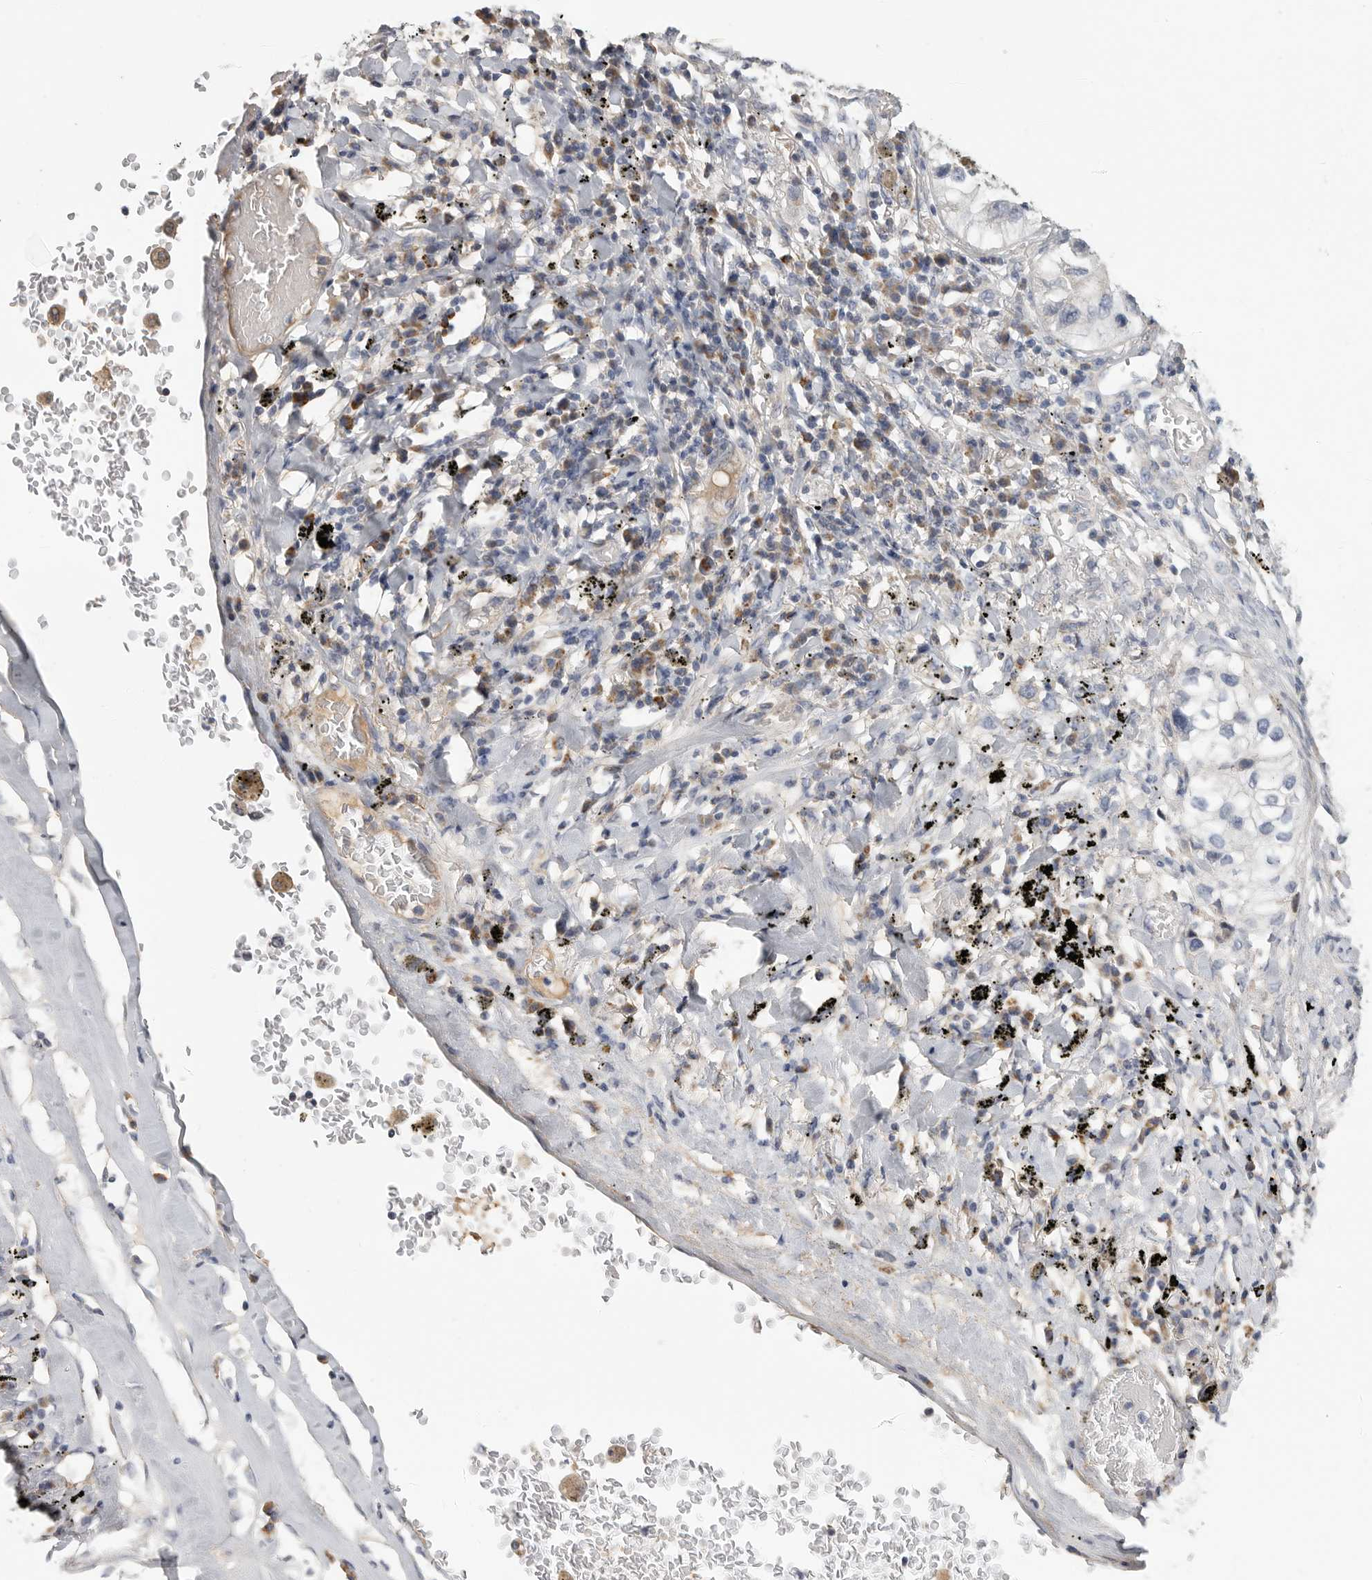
{"staining": {"intensity": "negative", "quantity": "none", "location": "none"}, "tissue": "lung cancer", "cell_type": "Tumor cells", "image_type": "cancer", "snomed": [{"axis": "morphology", "description": "Adenocarcinoma, NOS"}, {"axis": "topography", "description": "Lung"}], "caption": "Tumor cells show no significant protein positivity in lung cancer.", "gene": "SDC3", "patient": {"sex": "male", "age": 63}}